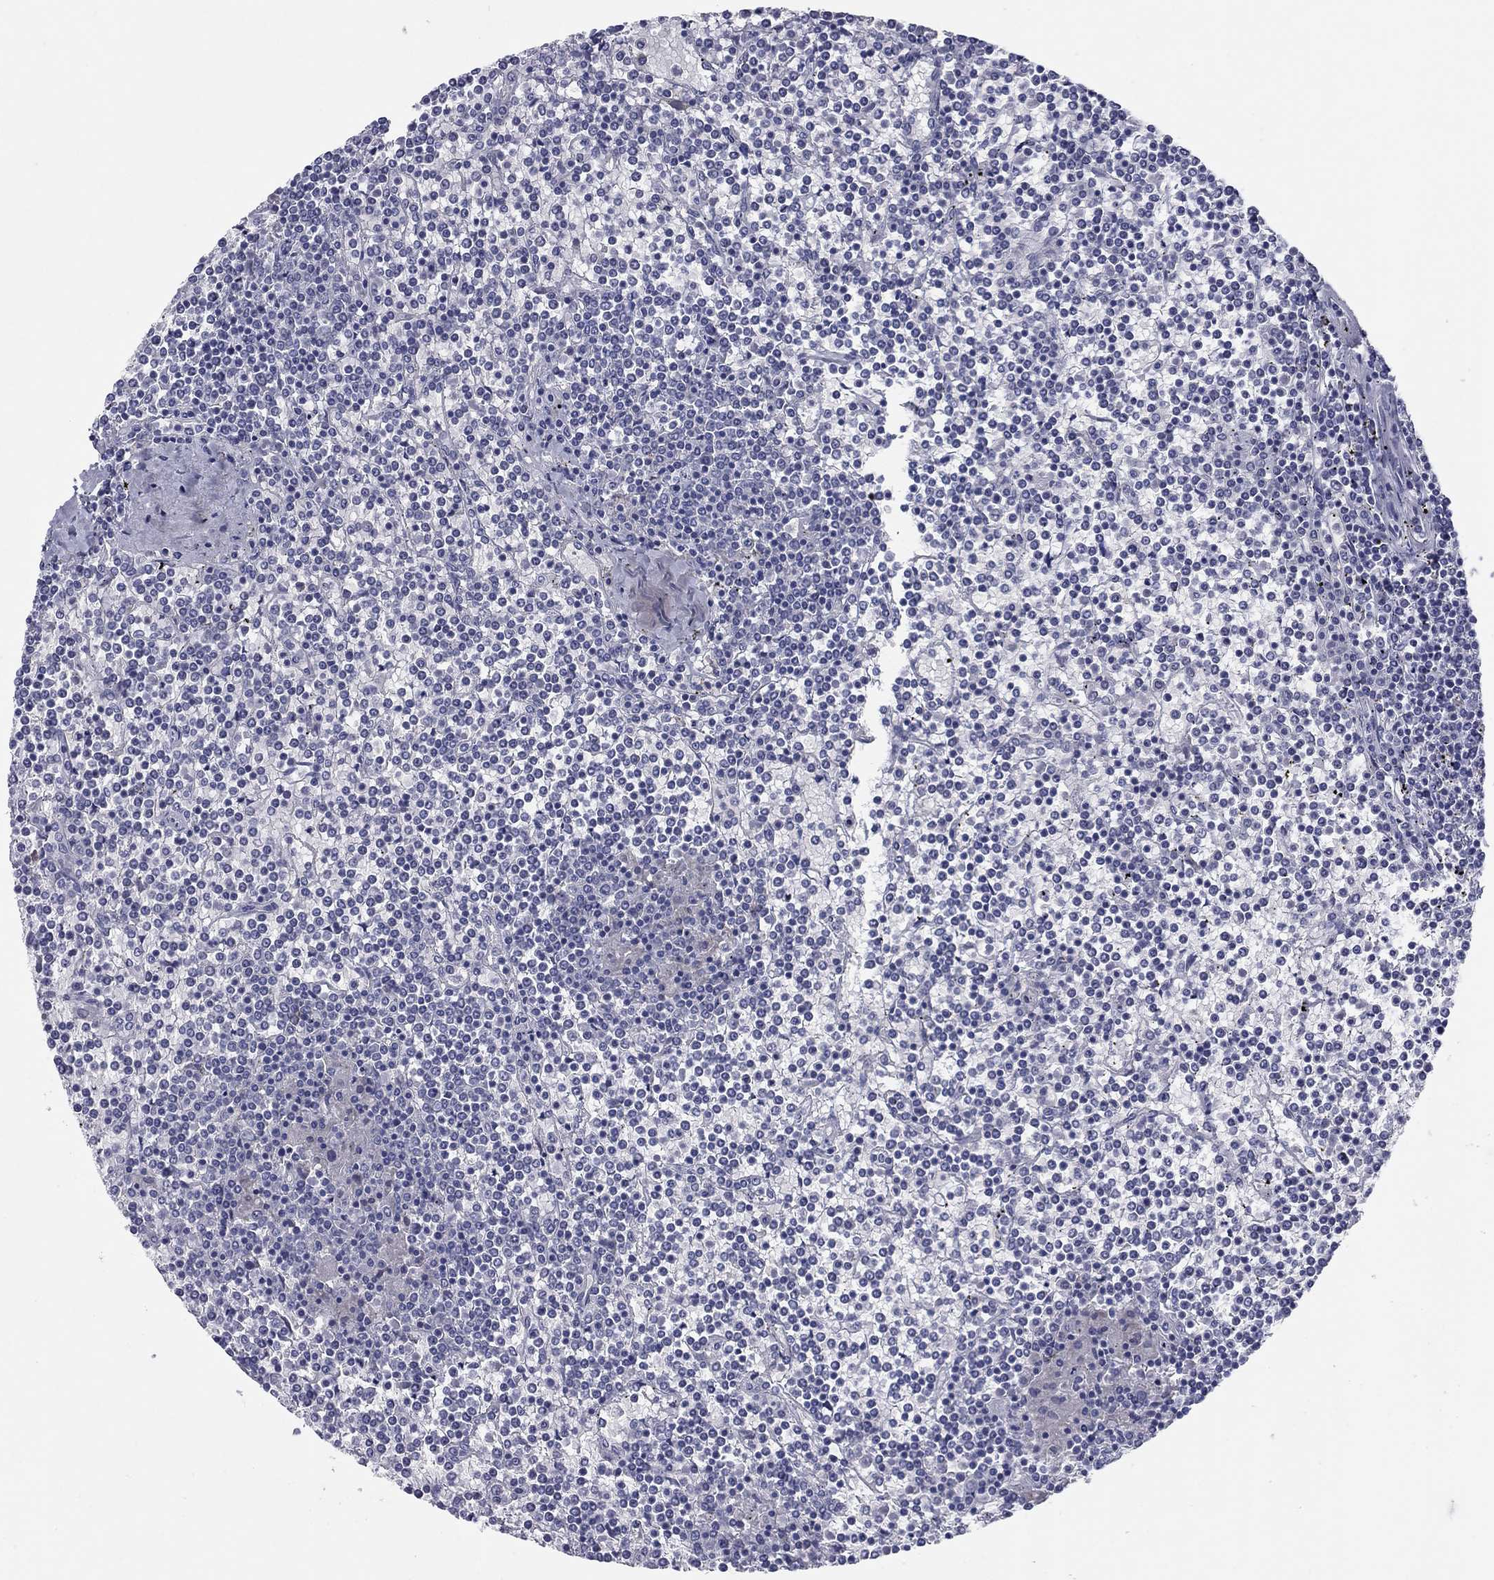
{"staining": {"intensity": "negative", "quantity": "none", "location": "none"}, "tissue": "lymphoma", "cell_type": "Tumor cells", "image_type": "cancer", "snomed": [{"axis": "morphology", "description": "Malignant lymphoma, non-Hodgkin's type, Low grade"}, {"axis": "topography", "description": "Spleen"}], "caption": "There is no significant positivity in tumor cells of malignant lymphoma, non-Hodgkin's type (low-grade).", "gene": "ITGAE", "patient": {"sex": "female", "age": 19}}